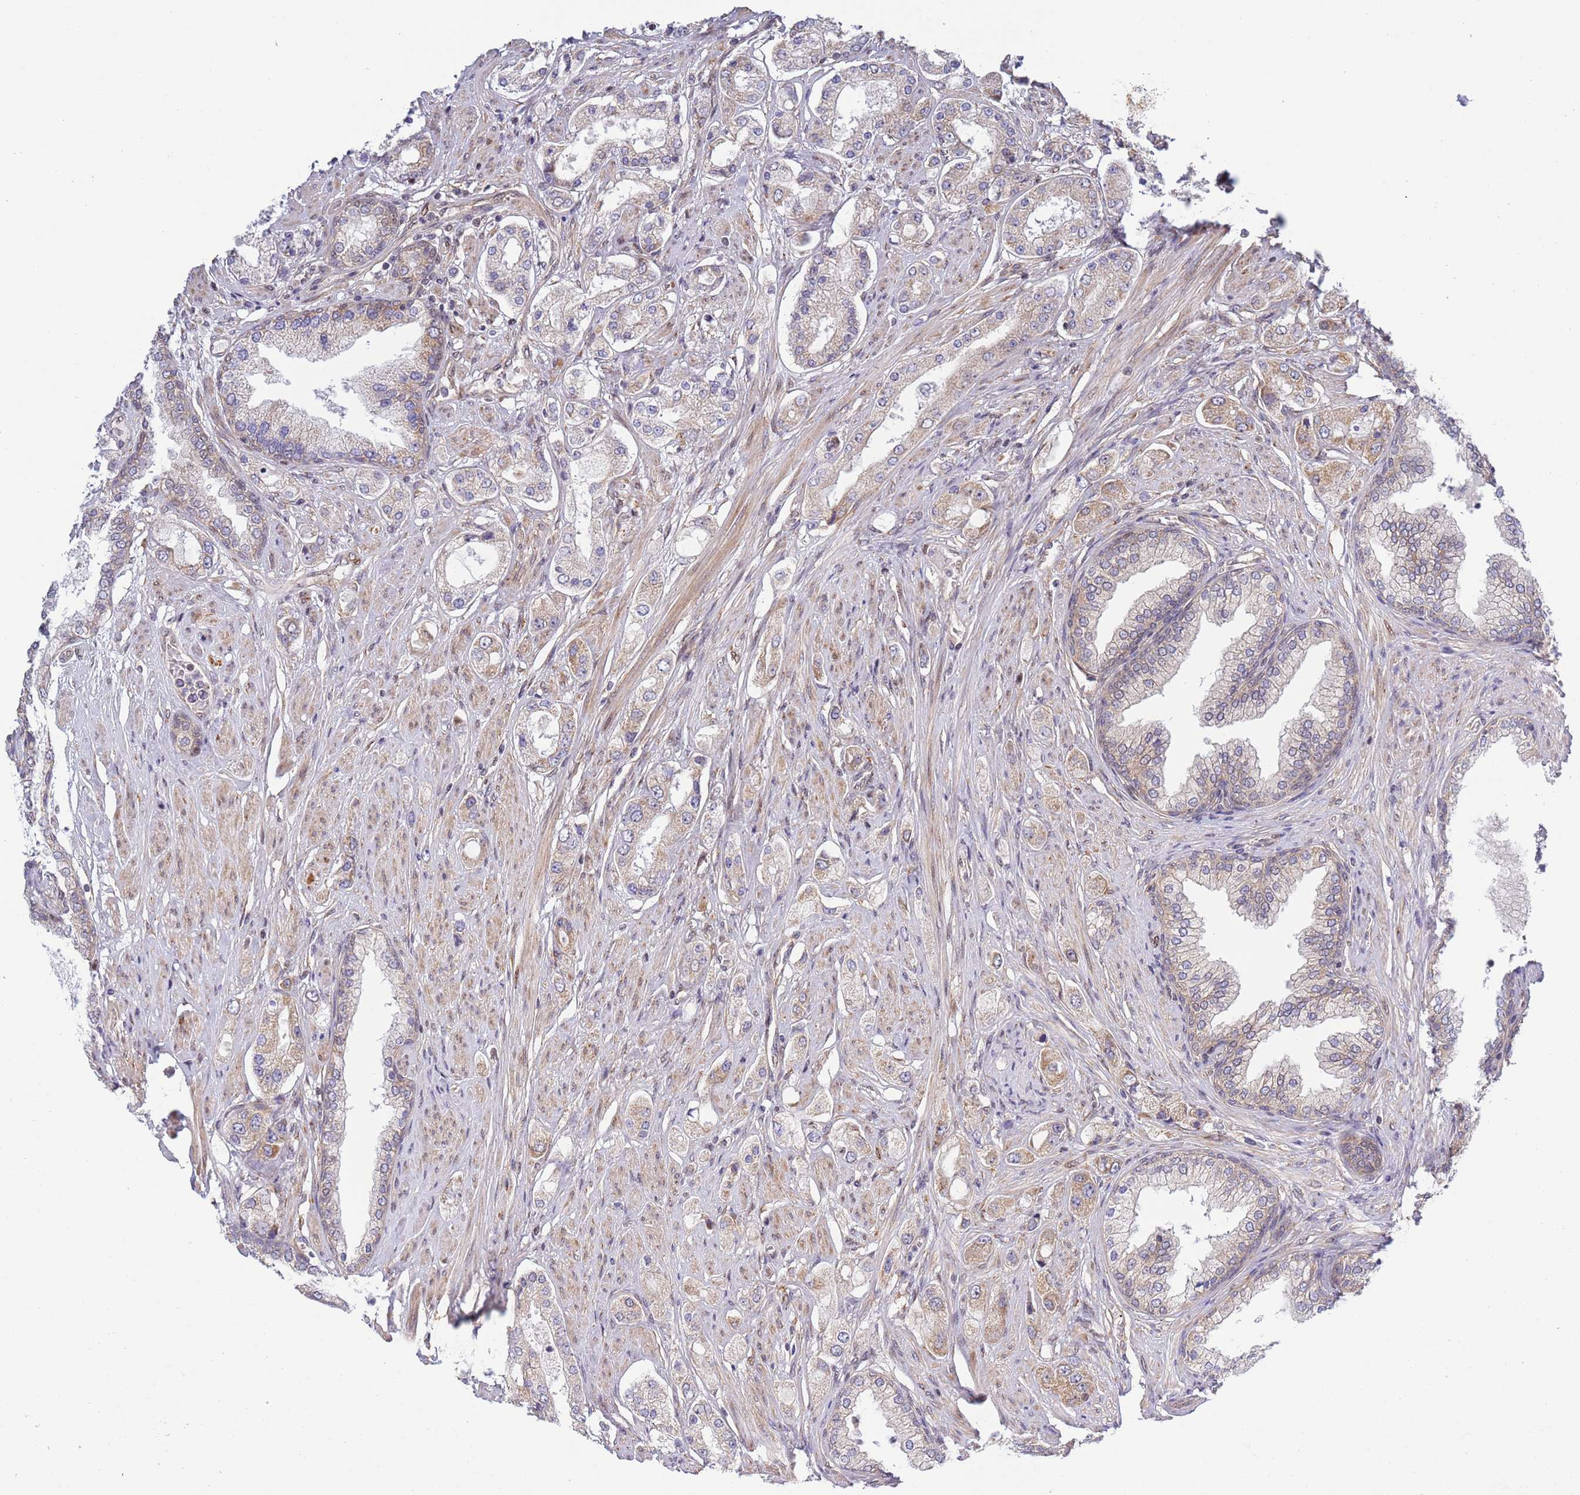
{"staining": {"intensity": "weak", "quantity": "<25%", "location": "cytoplasmic/membranous"}, "tissue": "prostate cancer", "cell_type": "Tumor cells", "image_type": "cancer", "snomed": [{"axis": "morphology", "description": "Adenocarcinoma, High grade"}, {"axis": "topography", "description": "Prostate"}], "caption": "The micrograph exhibits no staining of tumor cells in prostate cancer (adenocarcinoma (high-grade)).", "gene": "TBX10", "patient": {"sex": "male", "age": 68}}